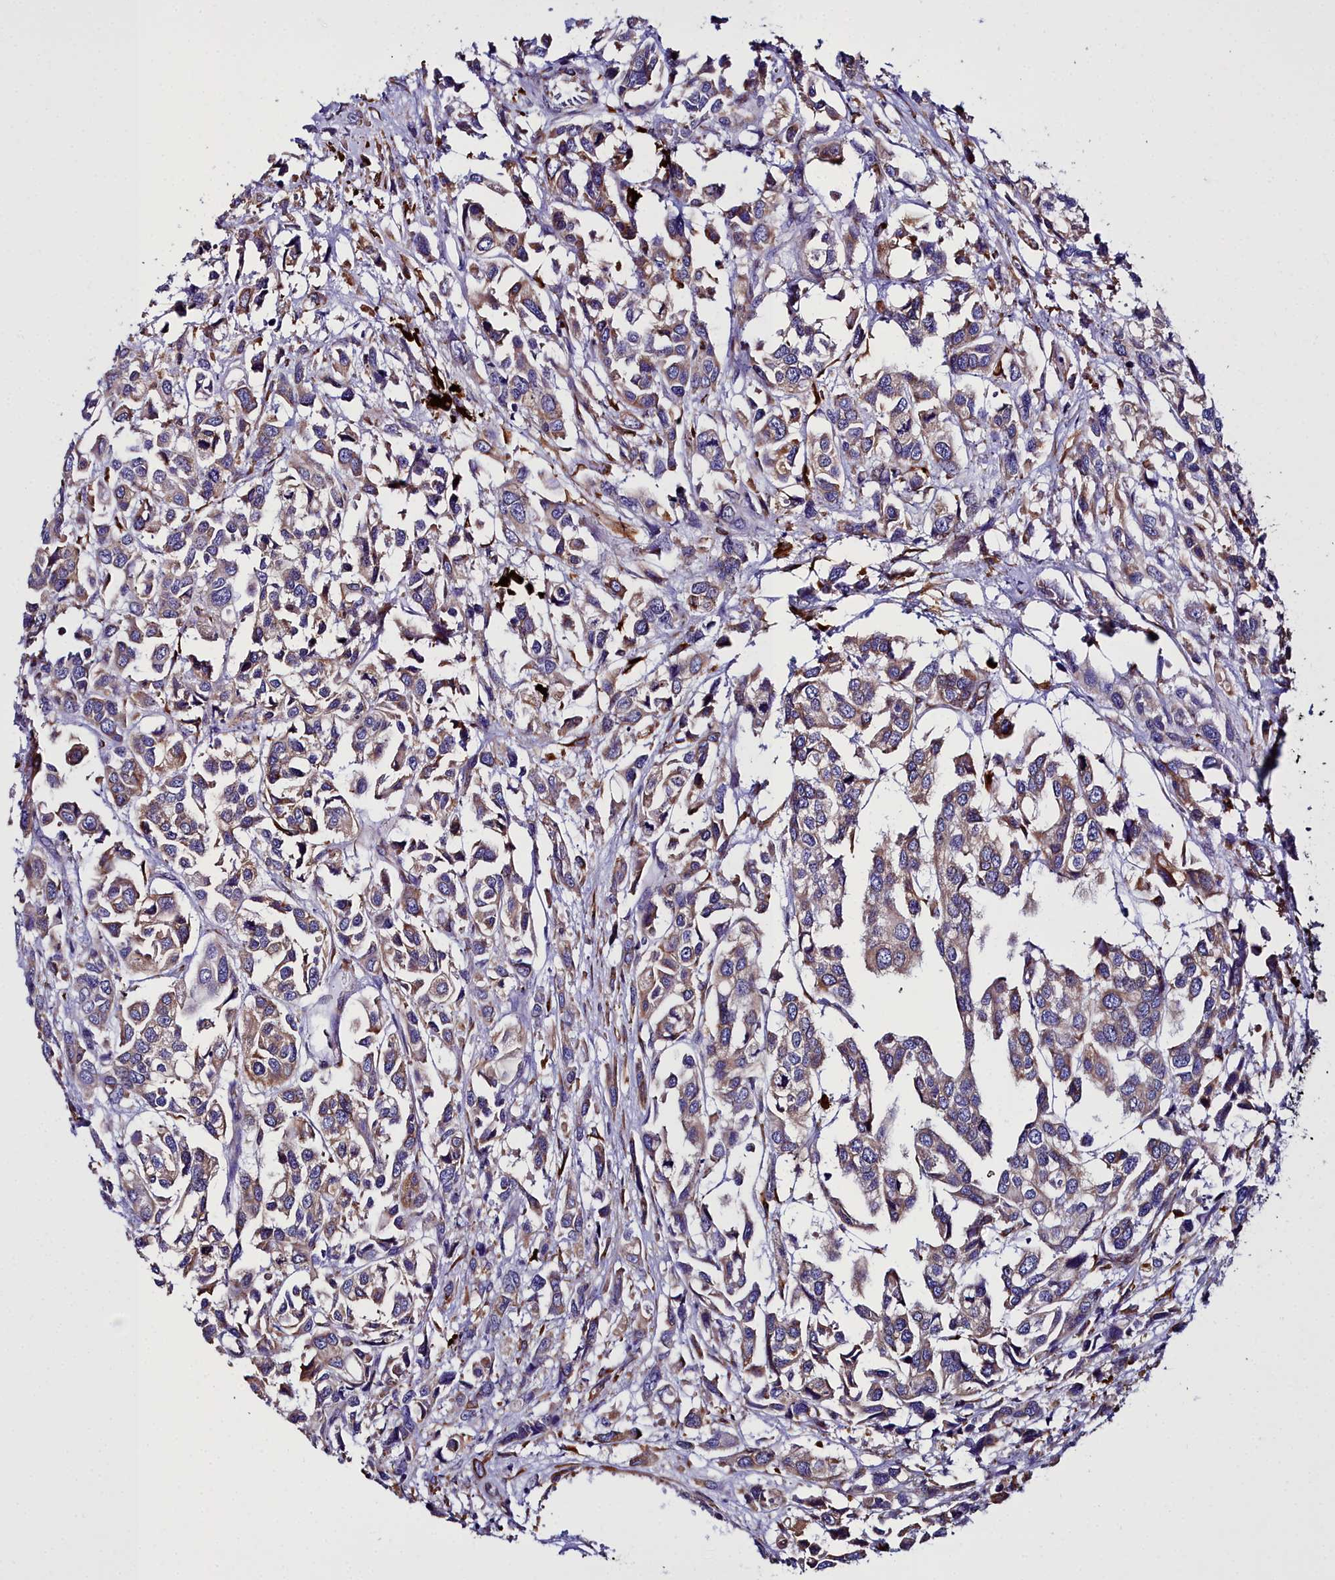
{"staining": {"intensity": "moderate", "quantity": "25%-75%", "location": "cytoplasmic/membranous"}, "tissue": "urothelial cancer", "cell_type": "Tumor cells", "image_type": "cancer", "snomed": [{"axis": "morphology", "description": "Urothelial carcinoma, High grade"}, {"axis": "topography", "description": "Urinary bladder"}], "caption": "There is medium levels of moderate cytoplasmic/membranous staining in tumor cells of urothelial cancer, as demonstrated by immunohistochemical staining (brown color).", "gene": "TXNDC5", "patient": {"sex": "male", "age": 67}}